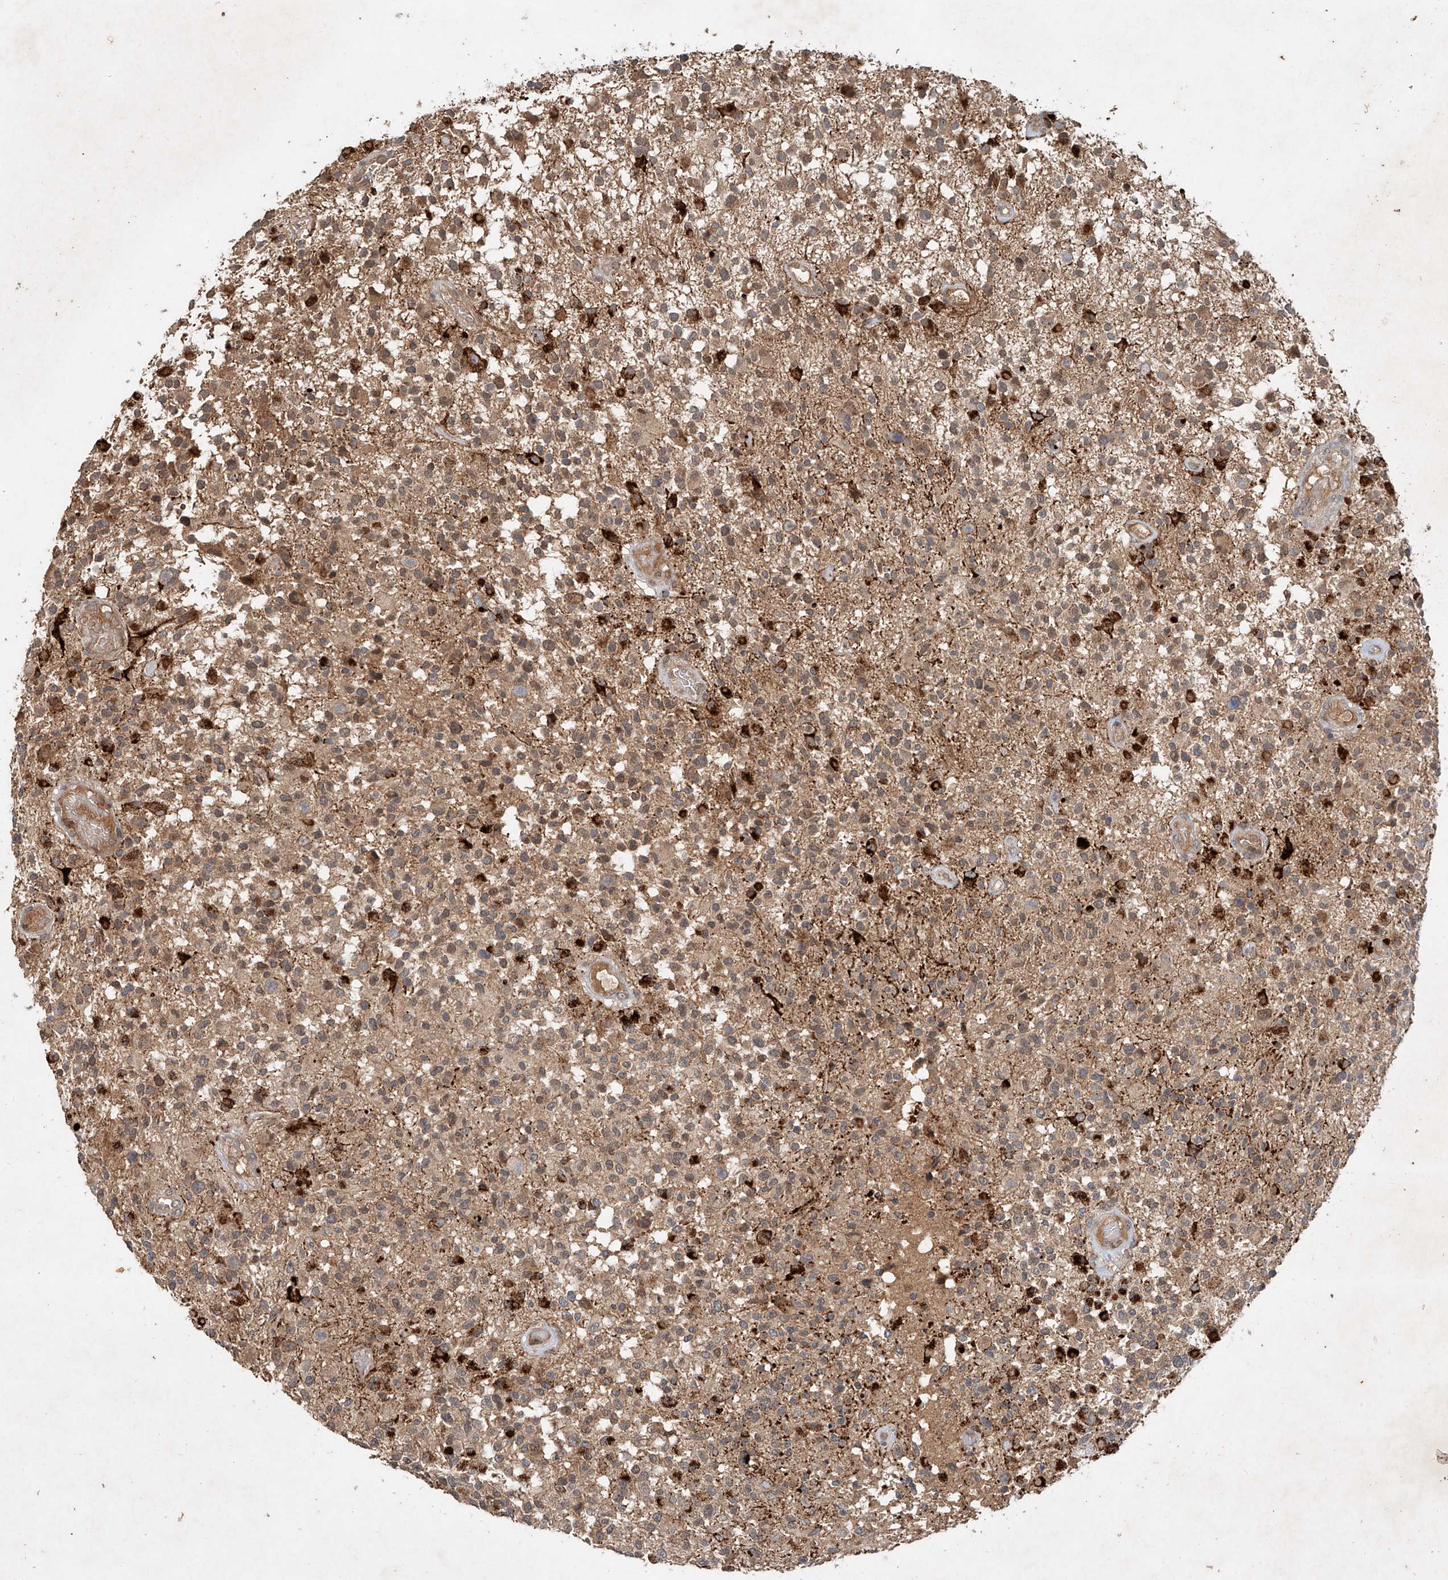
{"staining": {"intensity": "moderate", "quantity": ">75%", "location": "cytoplasmic/membranous"}, "tissue": "glioma", "cell_type": "Tumor cells", "image_type": "cancer", "snomed": [{"axis": "morphology", "description": "Glioma, malignant, High grade"}, {"axis": "morphology", "description": "Glioblastoma, NOS"}, {"axis": "topography", "description": "Brain"}], "caption": "IHC image of glioblastoma stained for a protein (brown), which displays medium levels of moderate cytoplasmic/membranous positivity in approximately >75% of tumor cells.", "gene": "IER5", "patient": {"sex": "male", "age": 60}}